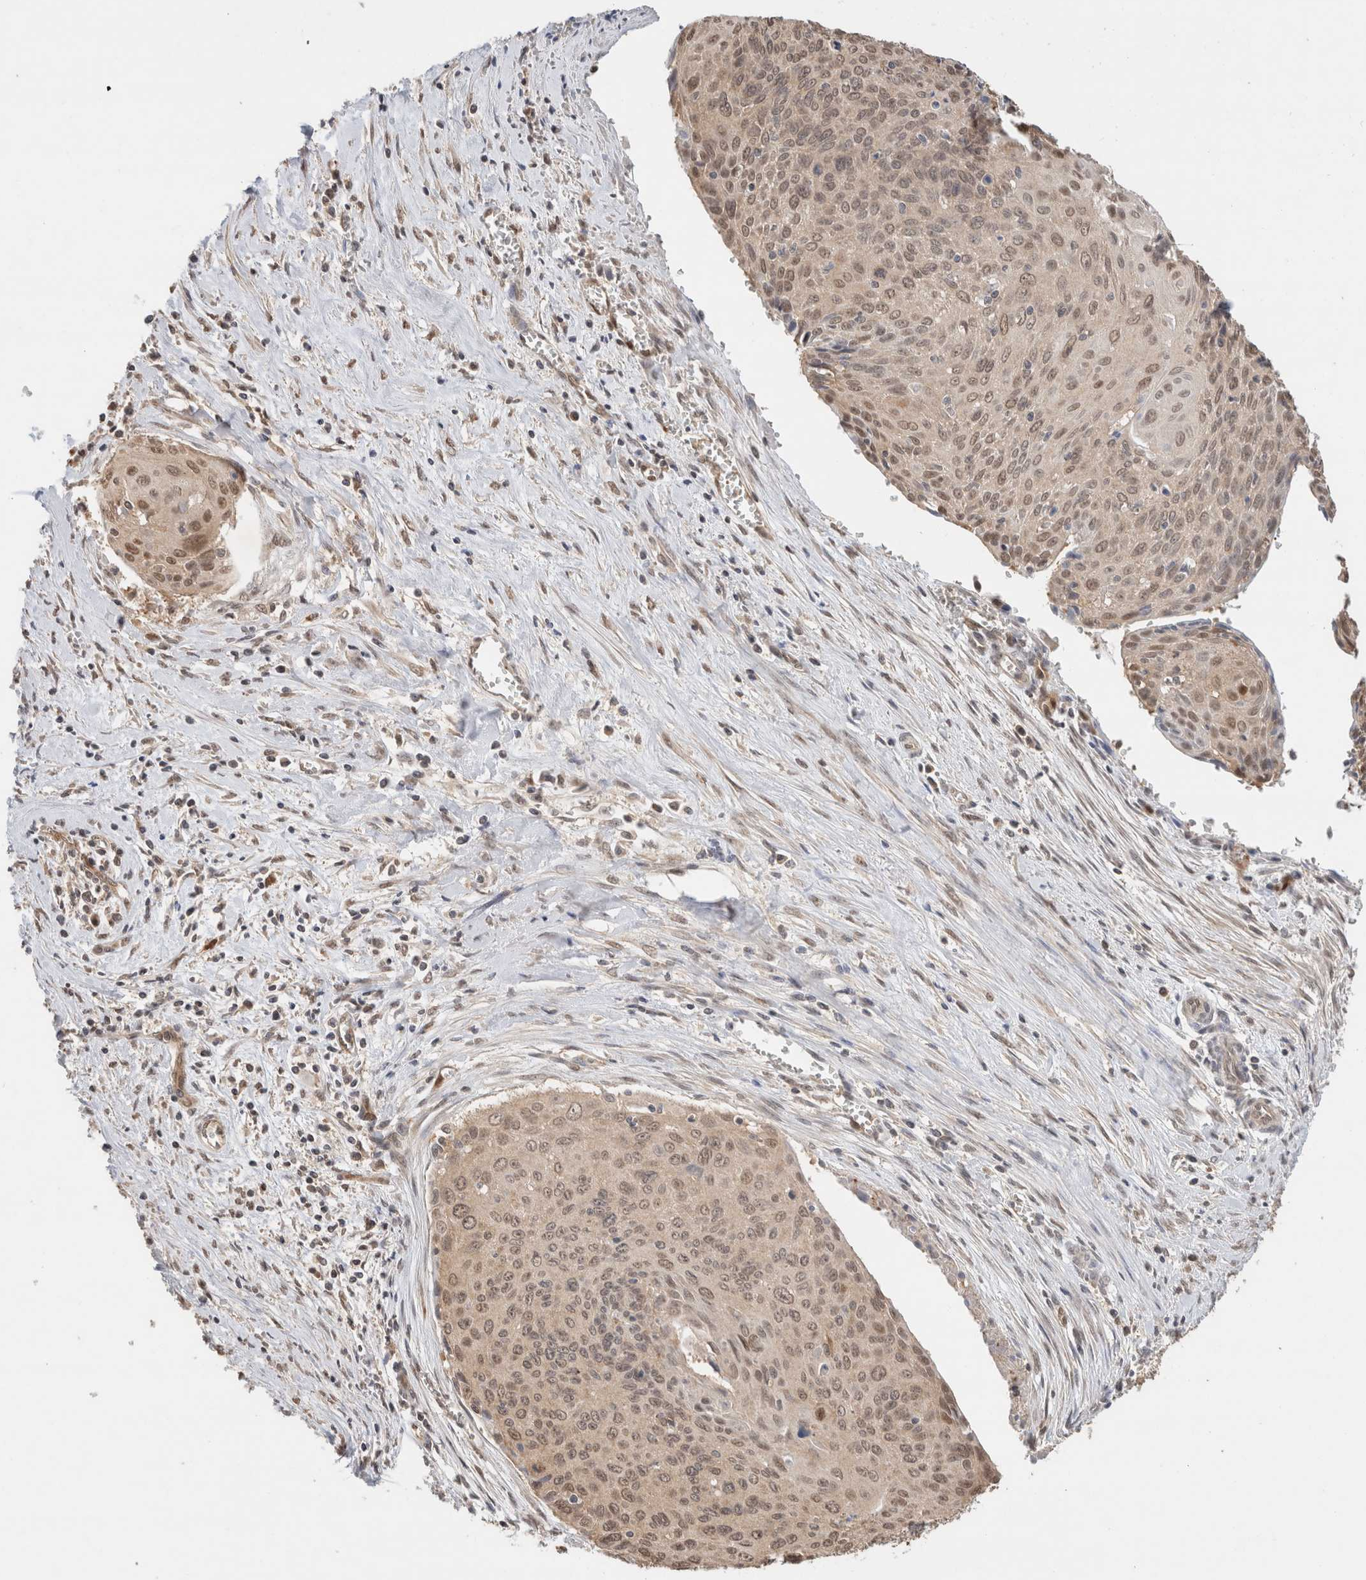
{"staining": {"intensity": "moderate", "quantity": ">75%", "location": "nuclear"}, "tissue": "cervical cancer", "cell_type": "Tumor cells", "image_type": "cancer", "snomed": [{"axis": "morphology", "description": "Squamous cell carcinoma, NOS"}, {"axis": "topography", "description": "Cervix"}], "caption": "This micrograph demonstrates IHC staining of cervical squamous cell carcinoma, with medium moderate nuclear expression in approximately >75% of tumor cells.", "gene": "CA13", "patient": {"sex": "female", "age": 55}}